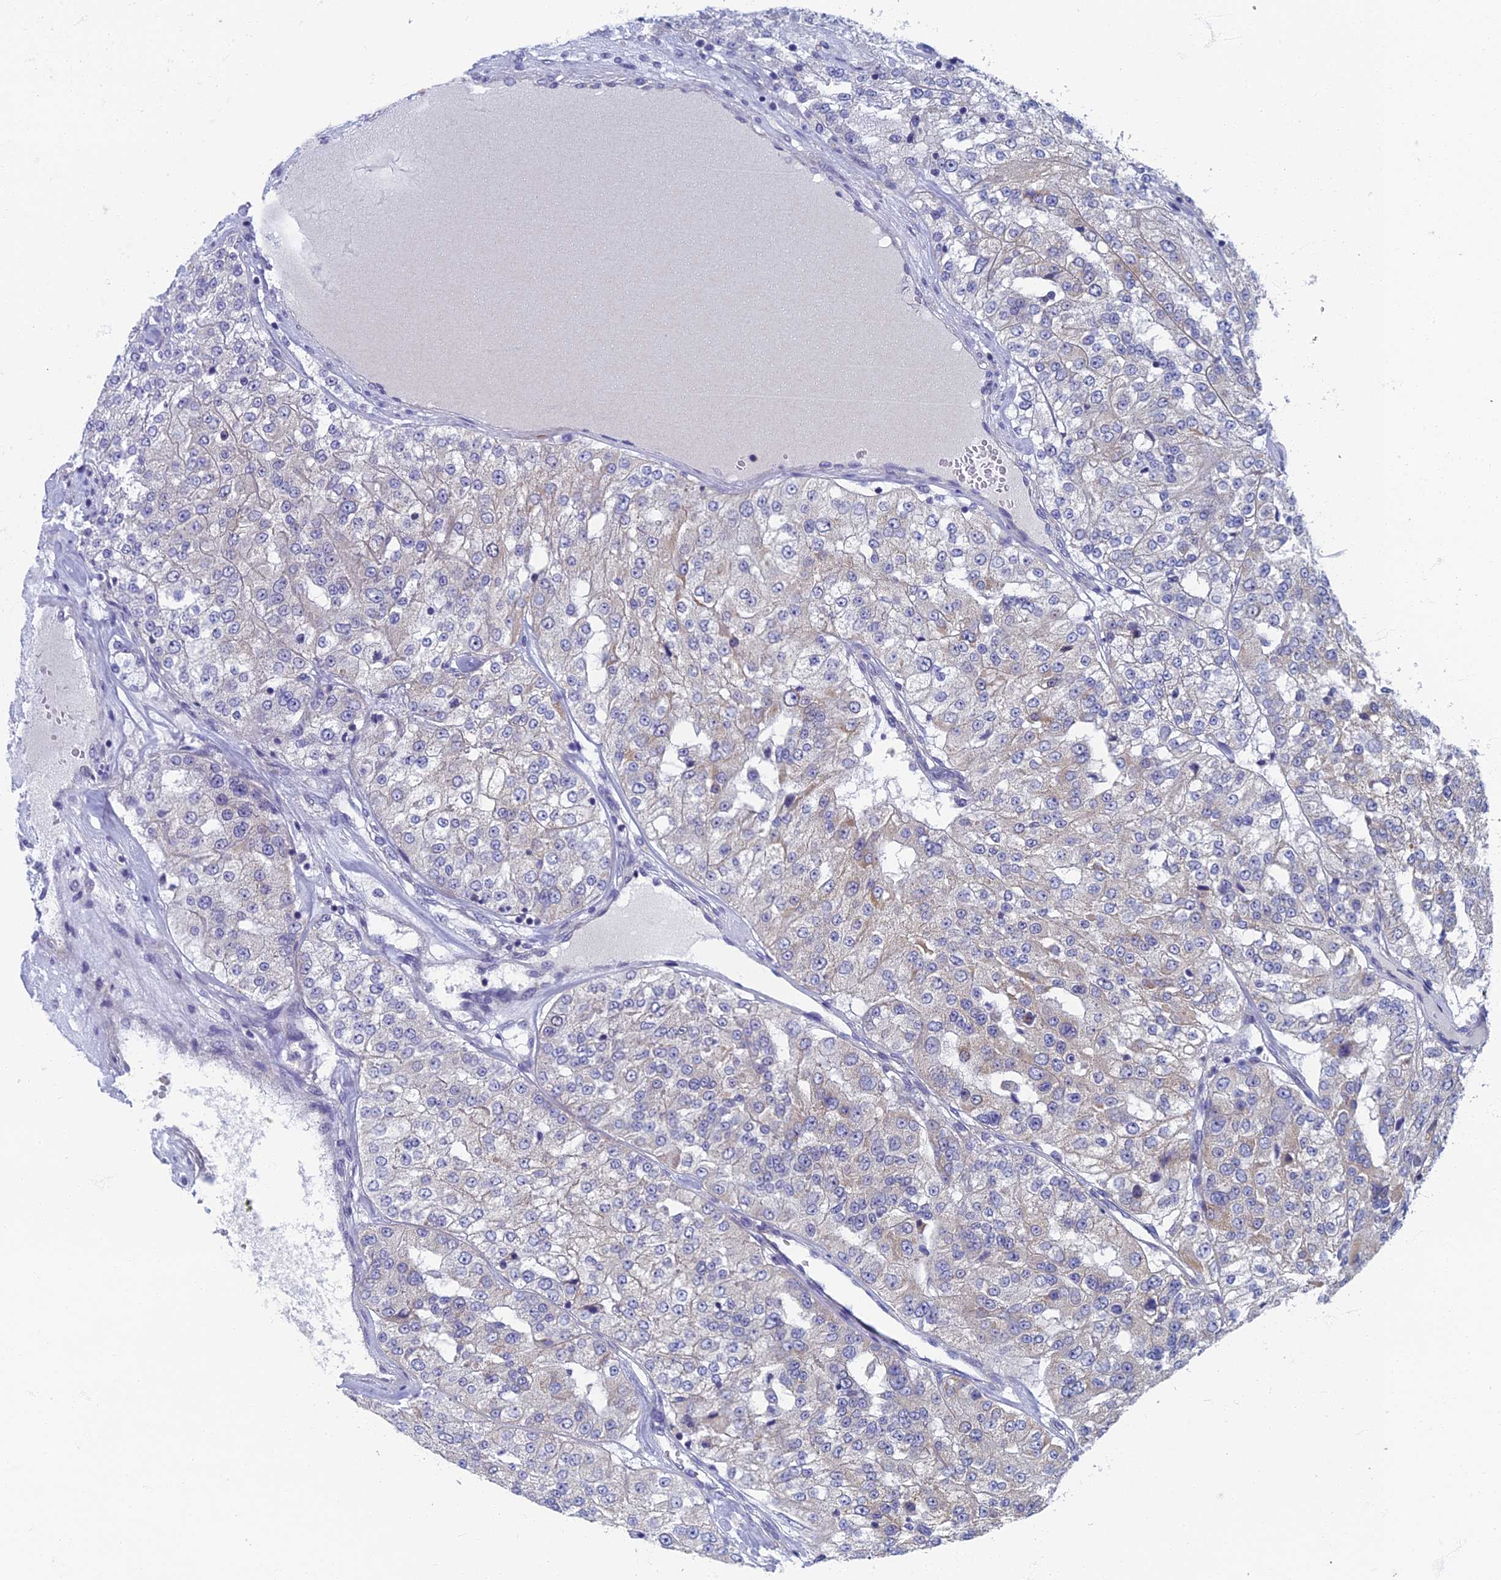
{"staining": {"intensity": "weak", "quantity": "<25%", "location": "cytoplasmic/membranous"}, "tissue": "renal cancer", "cell_type": "Tumor cells", "image_type": "cancer", "snomed": [{"axis": "morphology", "description": "Adenocarcinoma, NOS"}, {"axis": "topography", "description": "Kidney"}], "caption": "This is an immunohistochemistry (IHC) histopathology image of renal cancer (adenocarcinoma). There is no expression in tumor cells.", "gene": "SPIN4", "patient": {"sex": "female", "age": 63}}